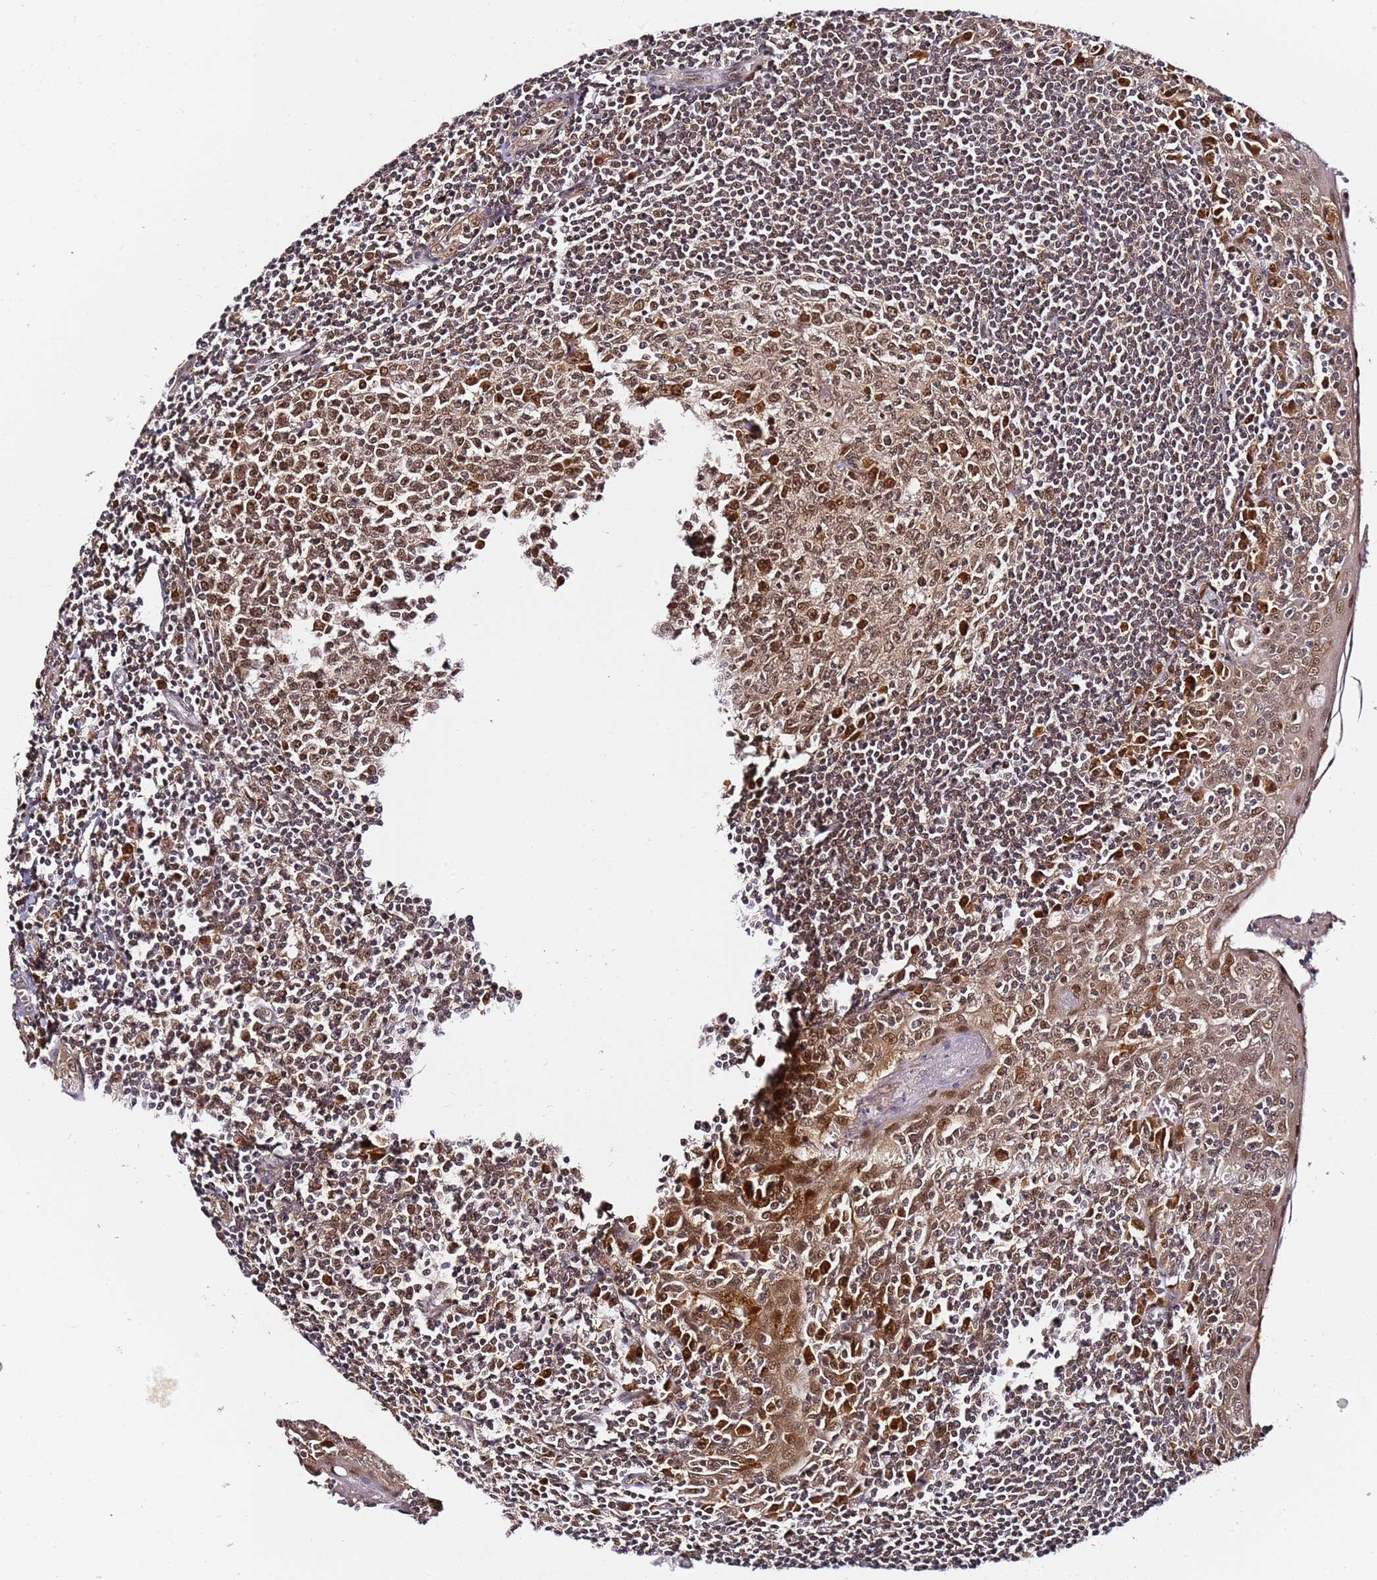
{"staining": {"intensity": "moderate", "quantity": ">75%", "location": "cytoplasmic/membranous,nuclear"}, "tissue": "tonsil", "cell_type": "Germinal center cells", "image_type": "normal", "snomed": [{"axis": "morphology", "description": "Normal tissue, NOS"}, {"axis": "topography", "description": "Tonsil"}], "caption": "Unremarkable tonsil was stained to show a protein in brown. There is medium levels of moderate cytoplasmic/membranous,nuclear staining in approximately >75% of germinal center cells. (DAB = brown stain, brightfield microscopy at high magnification).", "gene": "RGS18", "patient": {"sex": "male", "age": 27}}